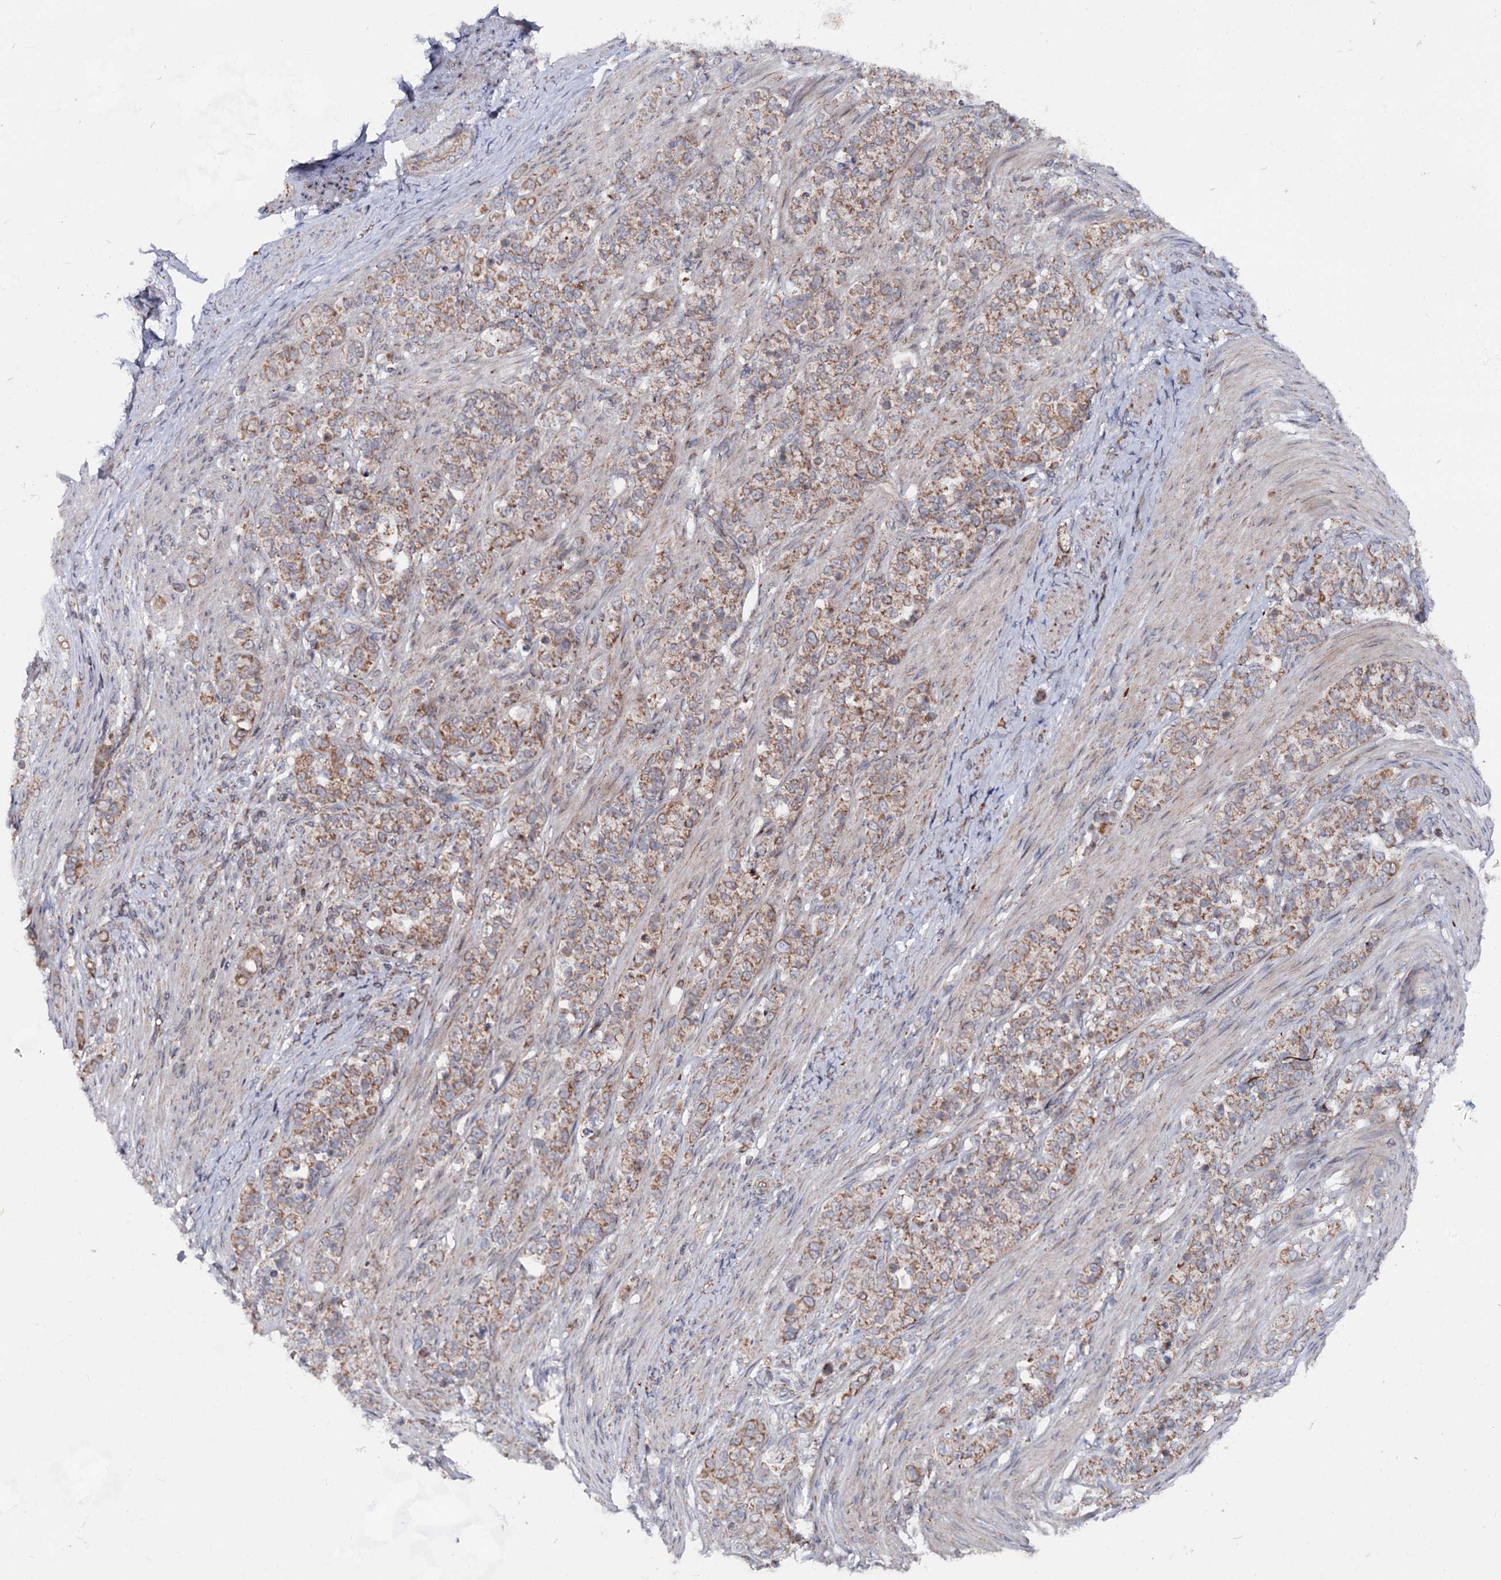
{"staining": {"intensity": "moderate", "quantity": ">75%", "location": "cytoplasmic/membranous"}, "tissue": "stomach cancer", "cell_type": "Tumor cells", "image_type": "cancer", "snomed": [{"axis": "morphology", "description": "Adenocarcinoma, NOS"}, {"axis": "topography", "description": "Stomach"}], "caption": "Protein staining of stomach cancer (adenocarcinoma) tissue exhibits moderate cytoplasmic/membranous staining in approximately >75% of tumor cells.", "gene": "FGFR1OP2", "patient": {"sex": "female", "age": 79}}